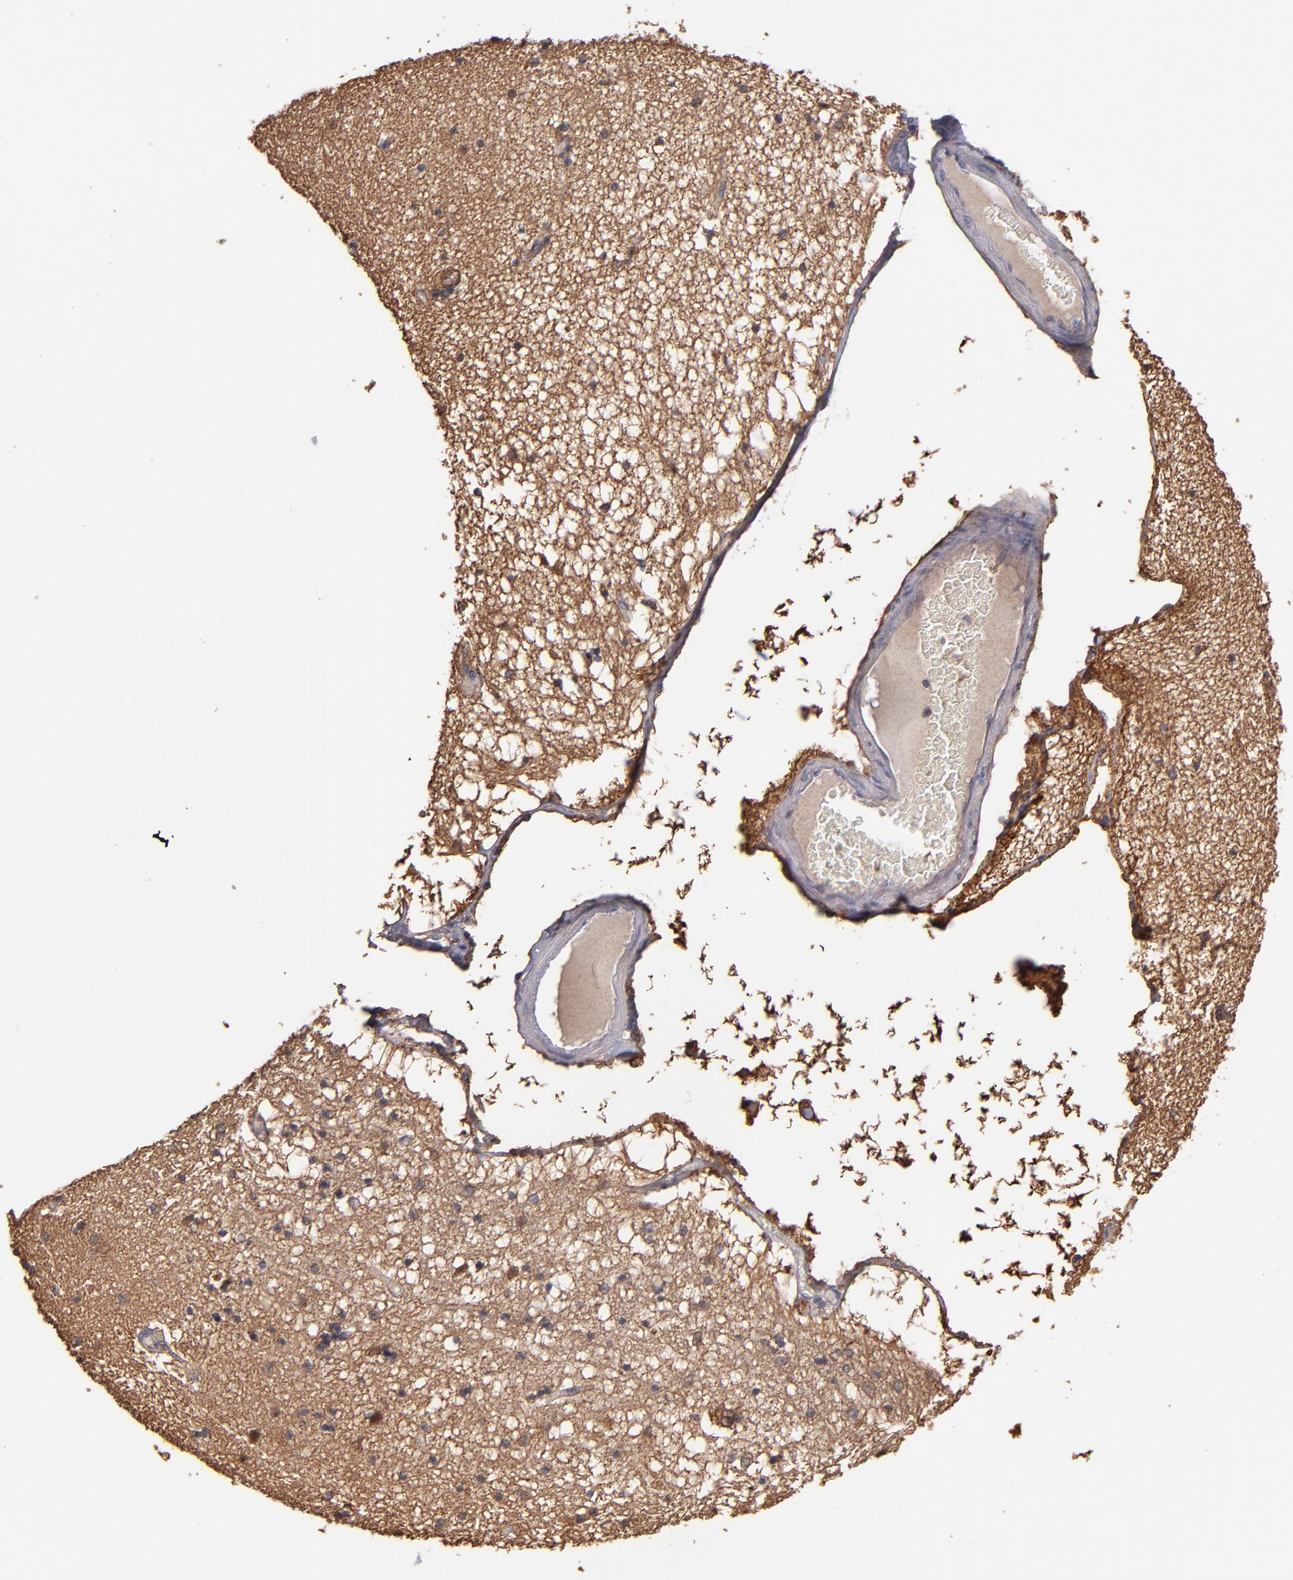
{"staining": {"intensity": "negative", "quantity": "none", "location": "none"}, "tissue": "hippocampus", "cell_type": "Glial cells", "image_type": "normal", "snomed": [{"axis": "morphology", "description": "Normal tissue, NOS"}, {"axis": "topography", "description": "Hippocampus"}], "caption": "This is a micrograph of immunohistochemistry (IHC) staining of unremarkable hippocampus, which shows no positivity in glial cells. Brightfield microscopy of immunohistochemistry (IHC) stained with DAB (brown) and hematoxylin (blue), captured at high magnification.", "gene": "GMFB", "patient": {"sex": "female", "age": 54}}